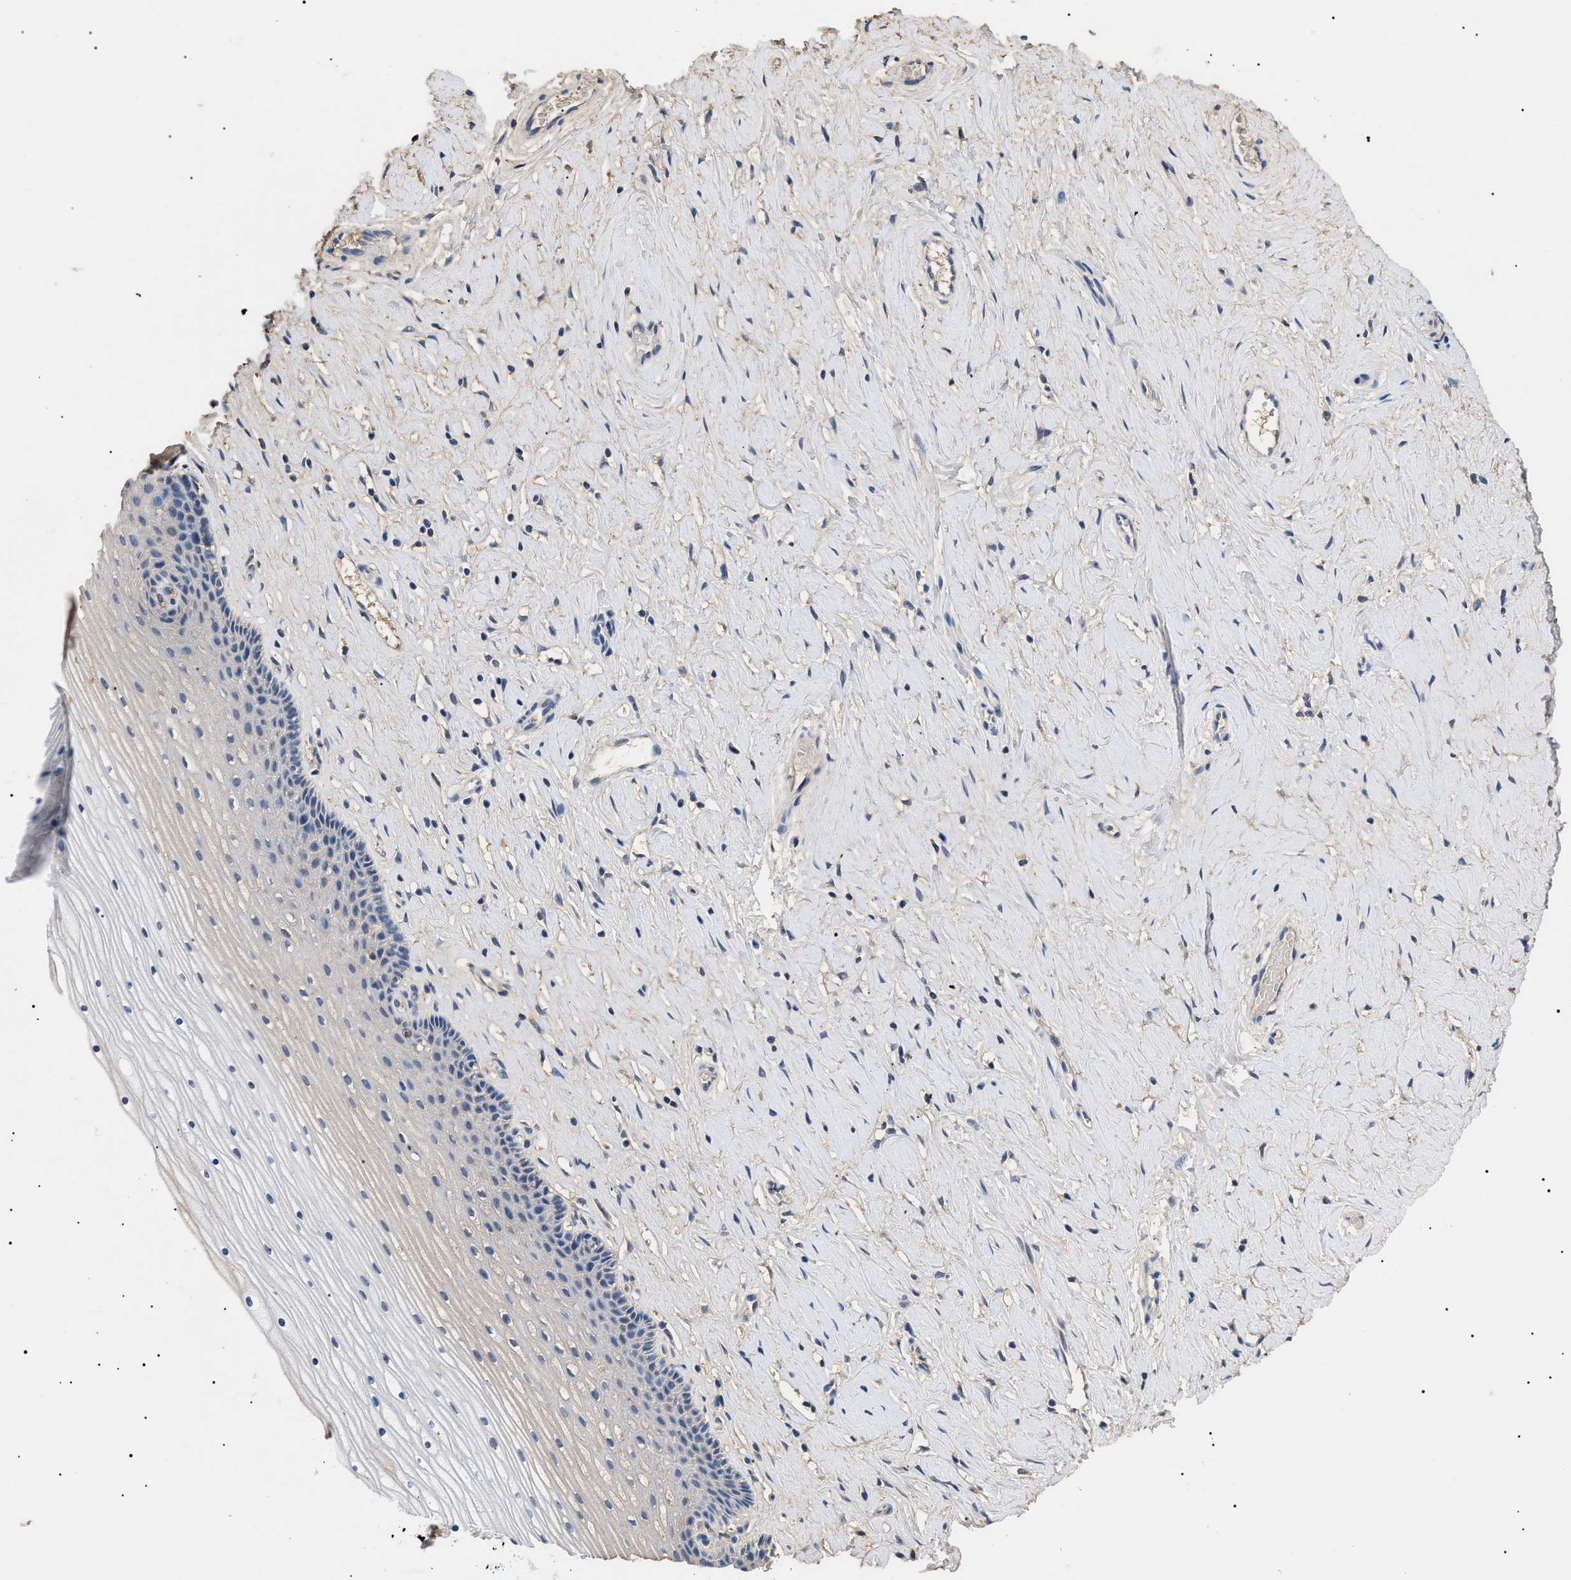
{"staining": {"intensity": "negative", "quantity": "none", "location": "none"}, "tissue": "cervix", "cell_type": "Glandular cells", "image_type": "normal", "snomed": [{"axis": "morphology", "description": "Normal tissue, NOS"}, {"axis": "topography", "description": "Cervix"}], "caption": "A micrograph of human cervix is negative for staining in glandular cells. The staining was performed using DAB (3,3'-diaminobenzidine) to visualize the protein expression in brown, while the nuclei were stained in blue with hematoxylin (Magnification: 20x).", "gene": "PRRT2", "patient": {"sex": "female", "age": 39}}